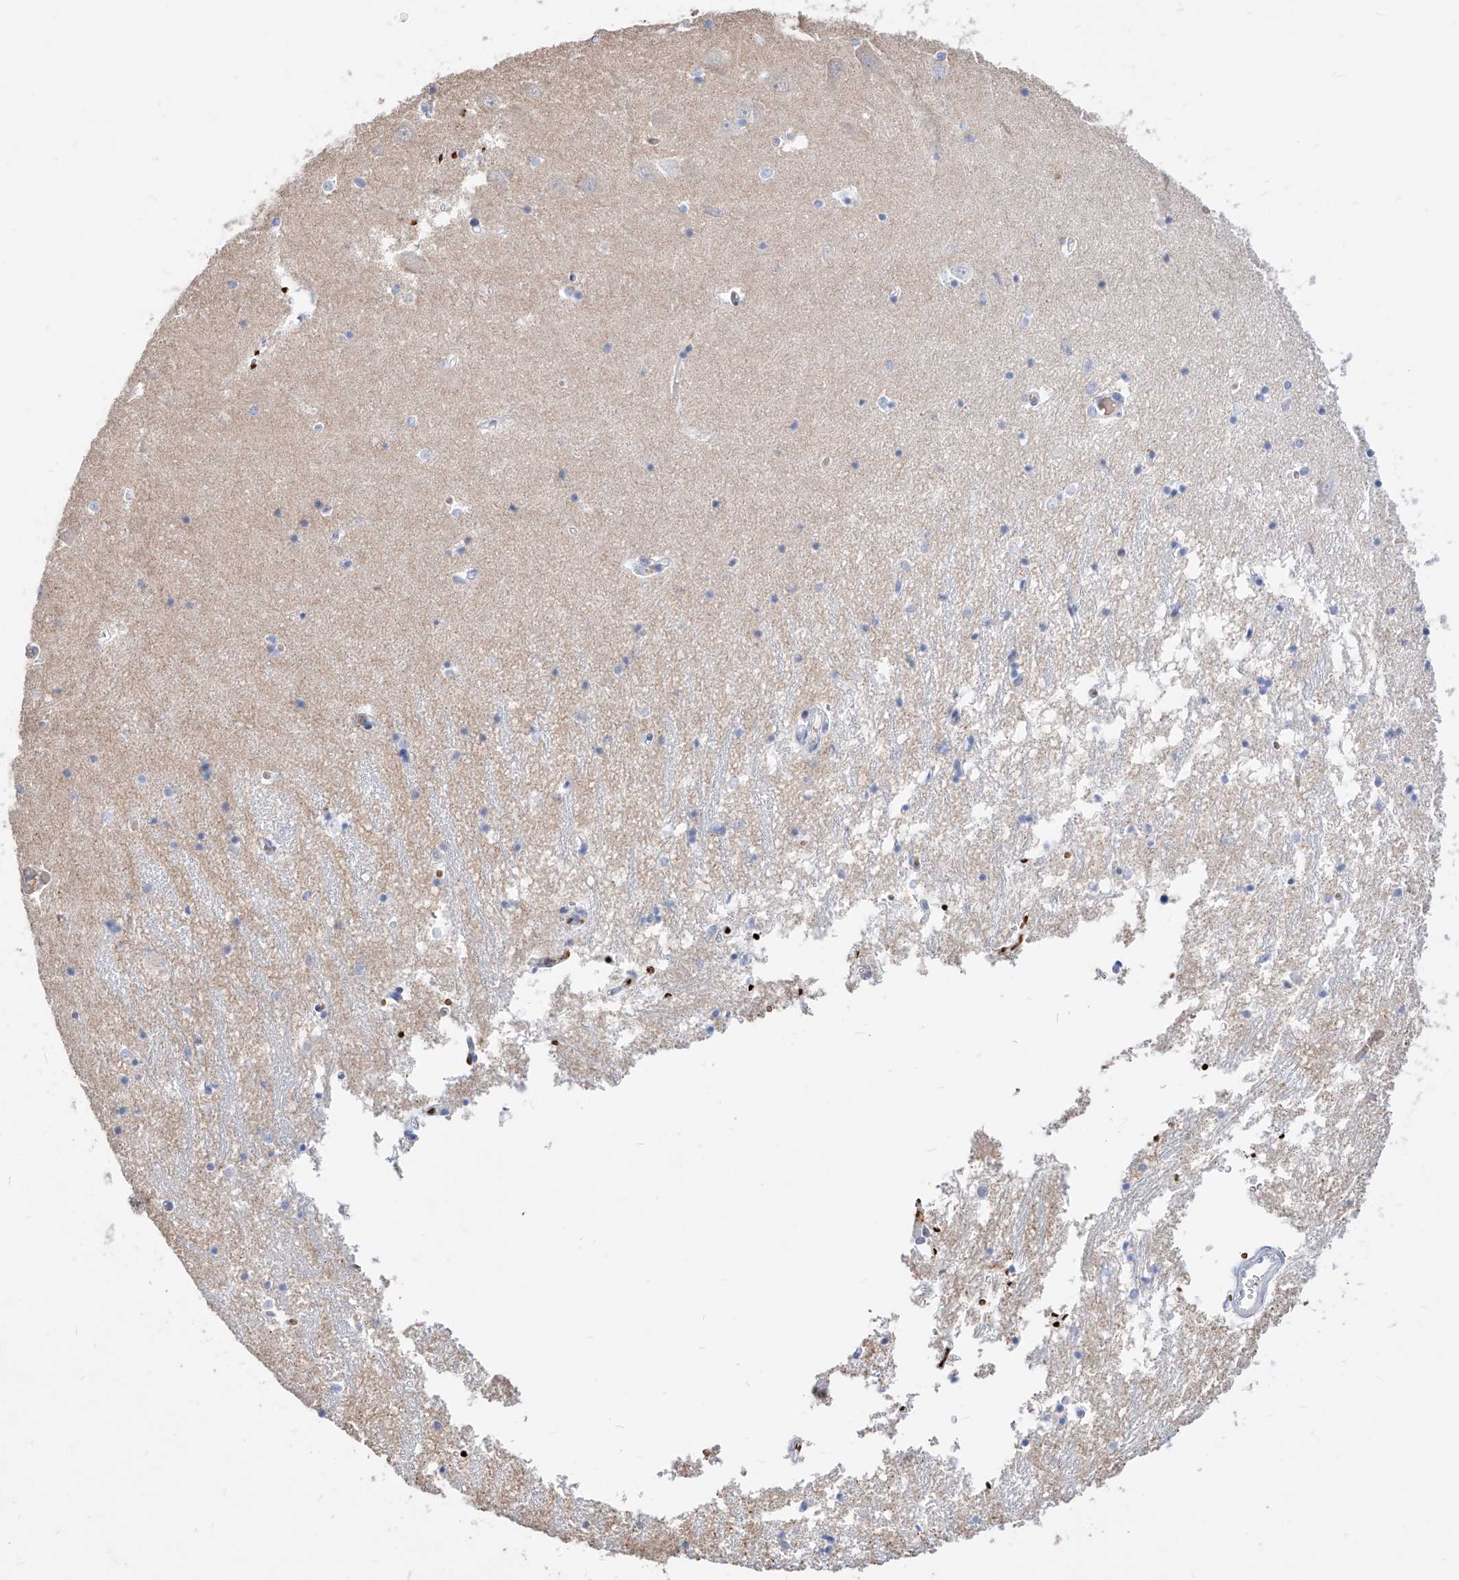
{"staining": {"intensity": "negative", "quantity": "none", "location": "none"}, "tissue": "hippocampus", "cell_type": "Glial cells", "image_type": "normal", "snomed": [{"axis": "morphology", "description": "Normal tissue, NOS"}, {"axis": "topography", "description": "Hippocampus"}], "caption": "Protein analysis of normal hippocampus exhibits no significant staining in glial cells. The staining was performed using DAB (3,3'-diaminobenzidine) to visualize the protein expression in brown, while the nuclei were stained in blue with hematoxylin (Magnification: 20x).", "gene": "ZFP42", "patient": {"sex": "male", "age": 70}}